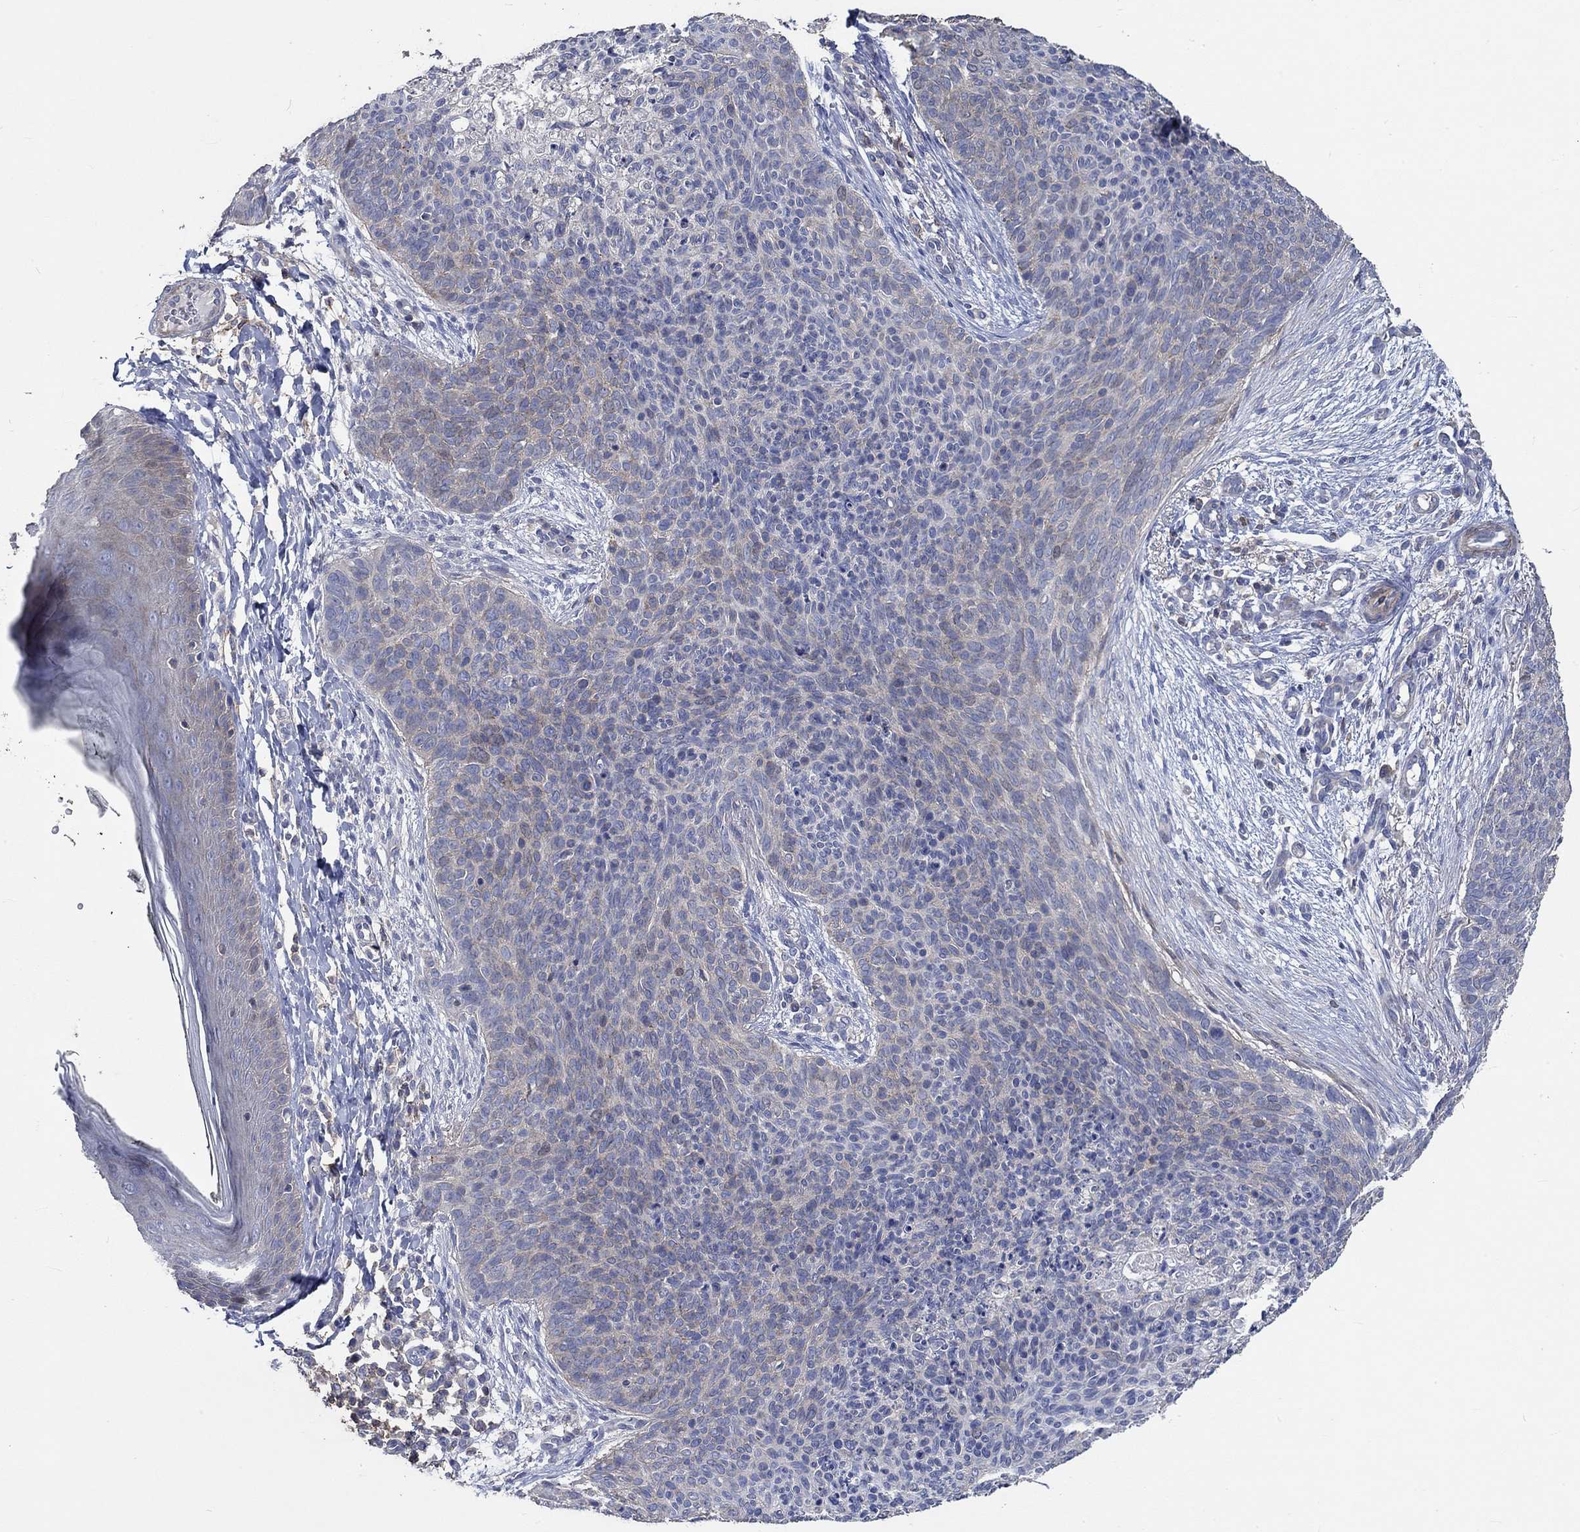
{"staining": {"intensity": "negative", "quantity": "none", "location": "none"}, "tissue": "skin cancer", "cell_type": "Tumor cells", "image_type": "cancer", "snomed": [{"axis": "morphology", "description": "Basal cell carcinoma"}, {"axis": "topography", "description": "Skin"}], "caption": "Tumor cells show no significant expression in basal cell carcinoma (skin).", "gene": "TNFAIP8L3", "patient": {"sex": "male", "age": 64}}